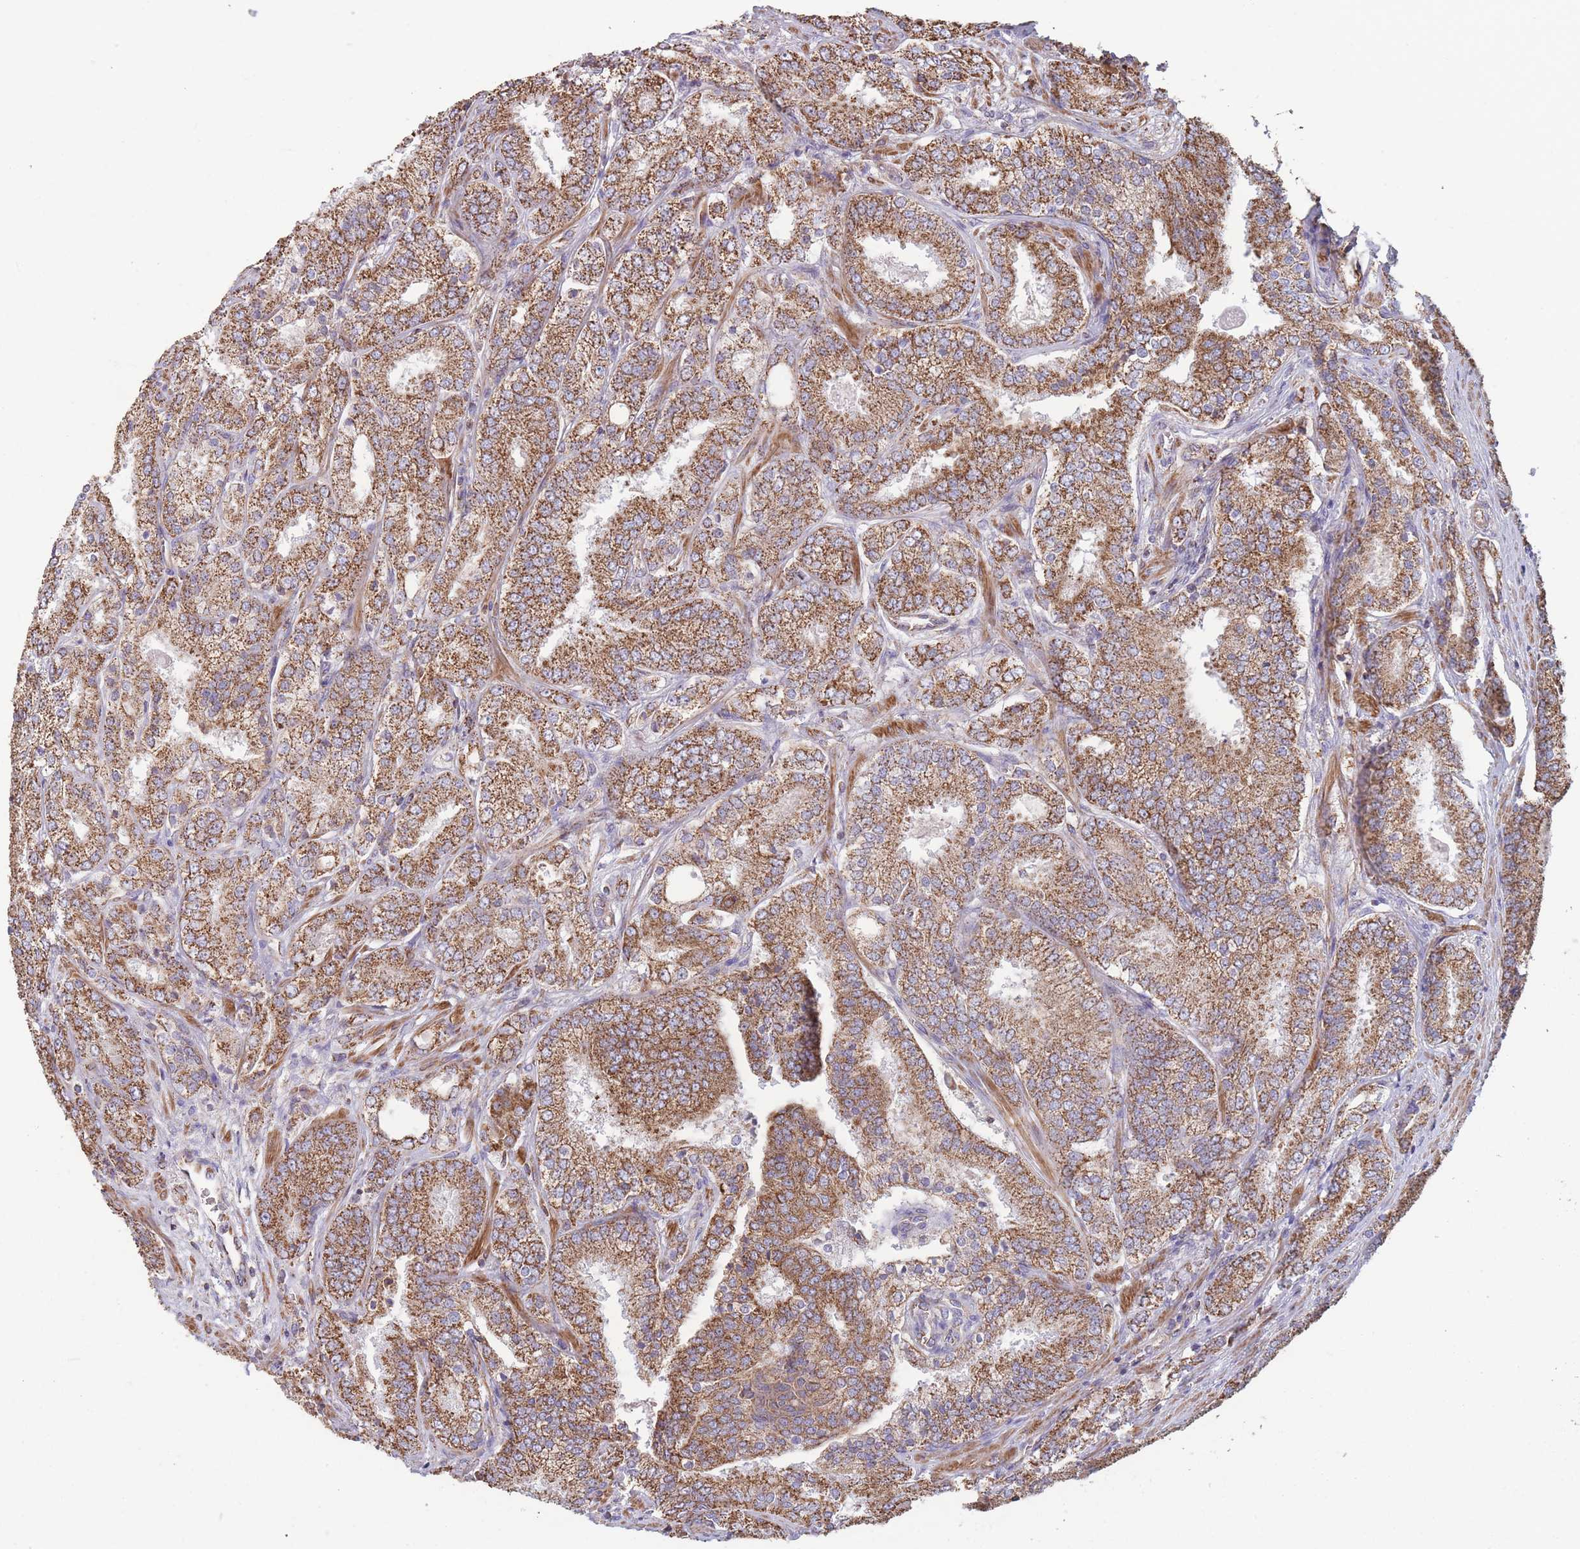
{"staining": {"intensity": "strong", "quantity": ">75%", "location": "cytoplasmic/membranous"}, "tissue": "prostate cancer", "cell_type": "Tumor cells", "image_type": "cancer", "snomed": [{"axis": "morphology", "description": "Adenocarcinoma, High grade"}, {"axis": "topography", "description": "Prostate"}], "caption": "Tumor cells reveal high levels of strong cytoplasmic/membranous positivity in about >75% of cells in human prostate cancer.", "gene": "KIF16B", "patient": {"sex": "male", "age": 63}}